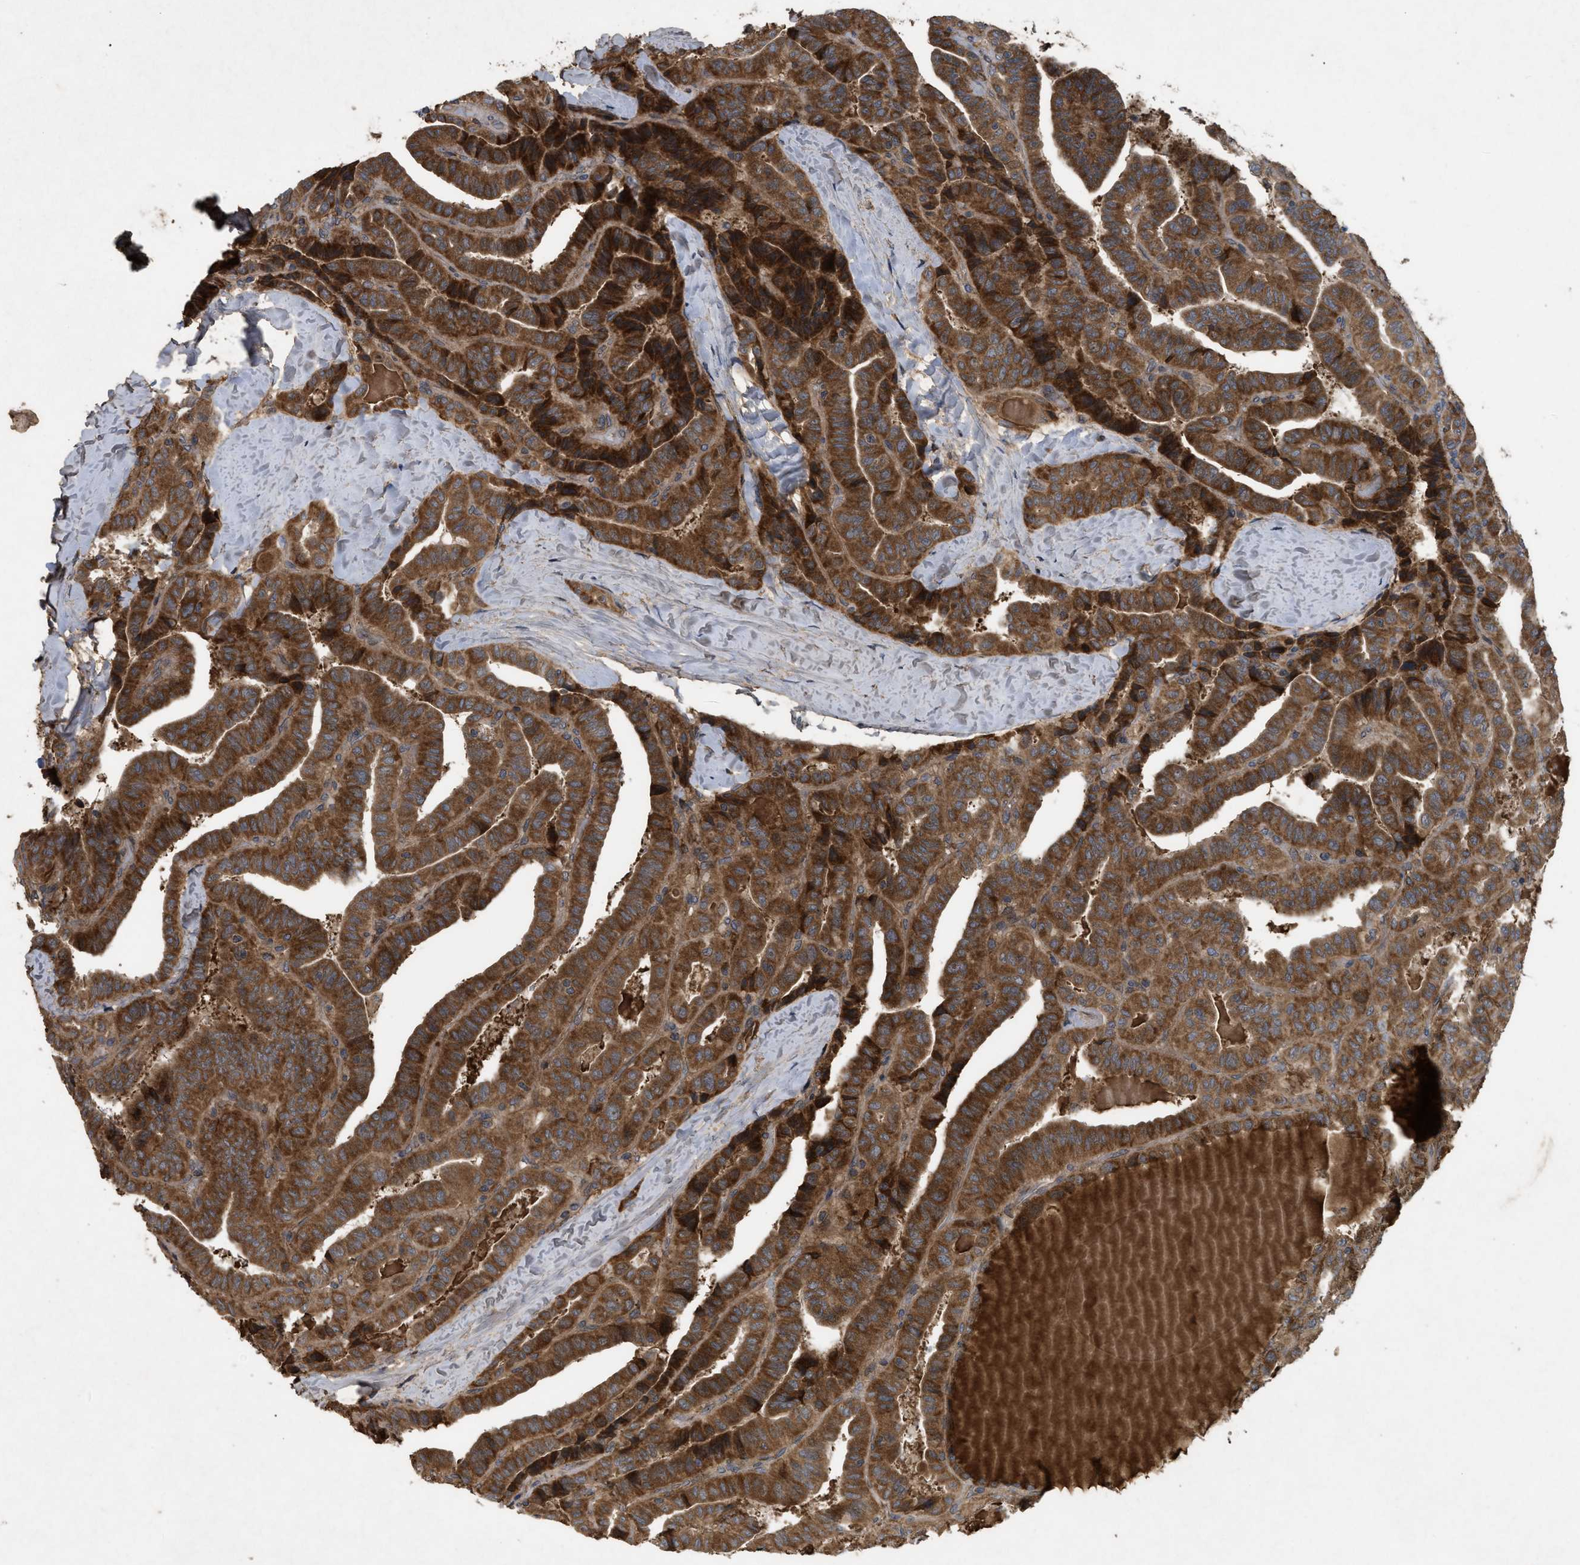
{"staining": {"intensity": "strong", "quantity": ">75%", "location": "cytoplasmic/membranous"}, "tissue": "thyroid cancer", "cell_type": "Tumor cells", "image_type": "cancer", "snomed": [{"axis": "morphology", "description": "Papillary adenocarcinoma, NOS"}, {"axis": "topography", "description": "Thyroid gland"}], "caption": "Protein staining displays strong cytoplasmic/membranous staining in about >75% of tumor cells in thyroid papillary adenocarcinoma.", "gene": "RAB2A", "patient": {"sex": "male", "age": 77}}